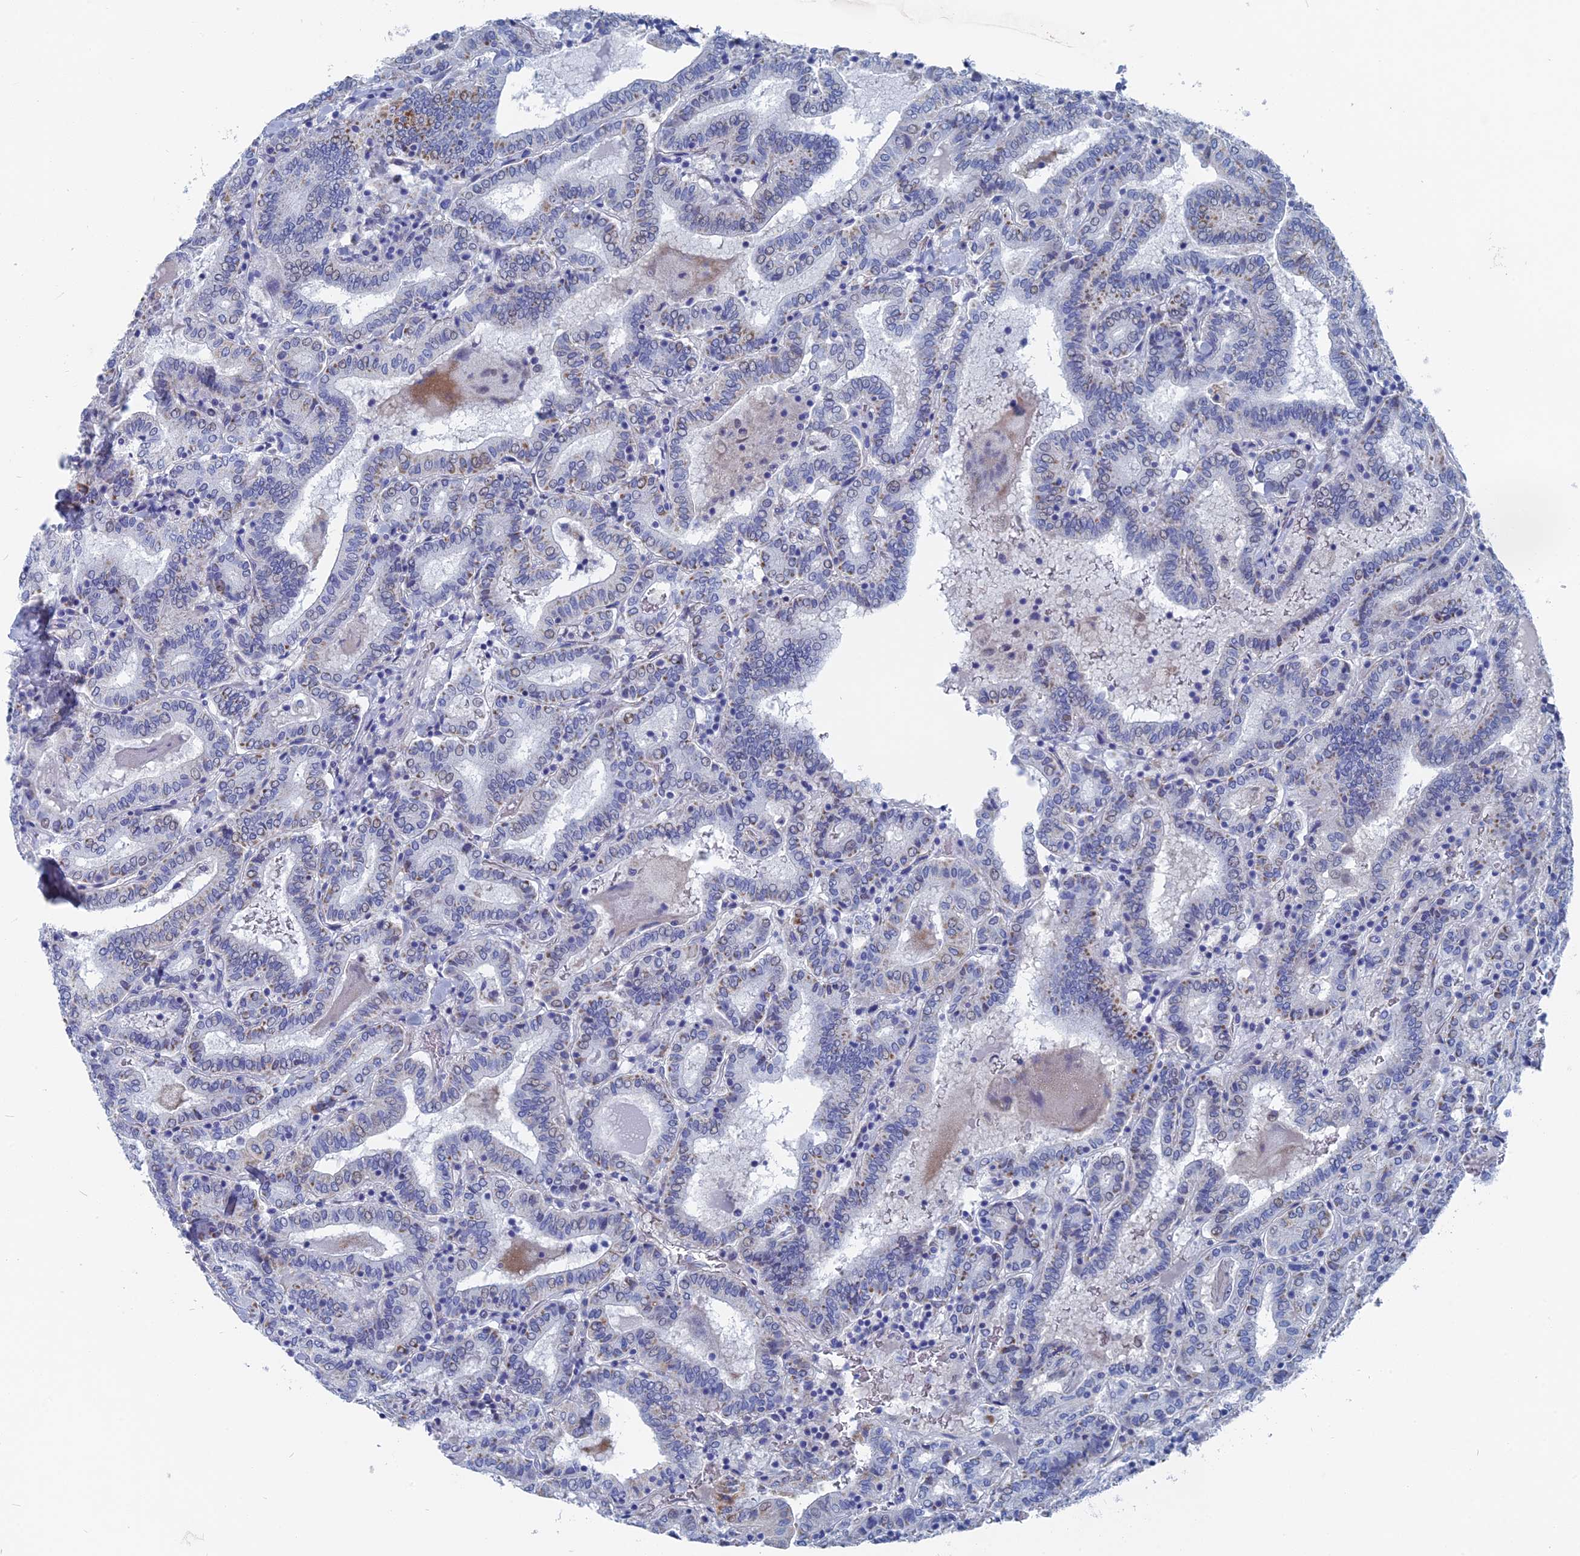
{"staining": {"intensity": "negative", "quantity": "none", "location": "none"}, "tissue": "thyroid cancer", "cell_type": "Tumor cells", "image_type": "cancer", "snomed": [{"axis": "morphology", "description": "Papillary adenocarcinoma, NOS"}, {"axis": "topography", "description": "Thyroid gland"}], "caption": "There is no significant positivity in tumor cells of papillary adenocarcinoma (thyroid). (DAB IHC with hematoxylin counter stain).", "gene": "HIGD1A", "patient": {"sex": "female", "age": 72}}